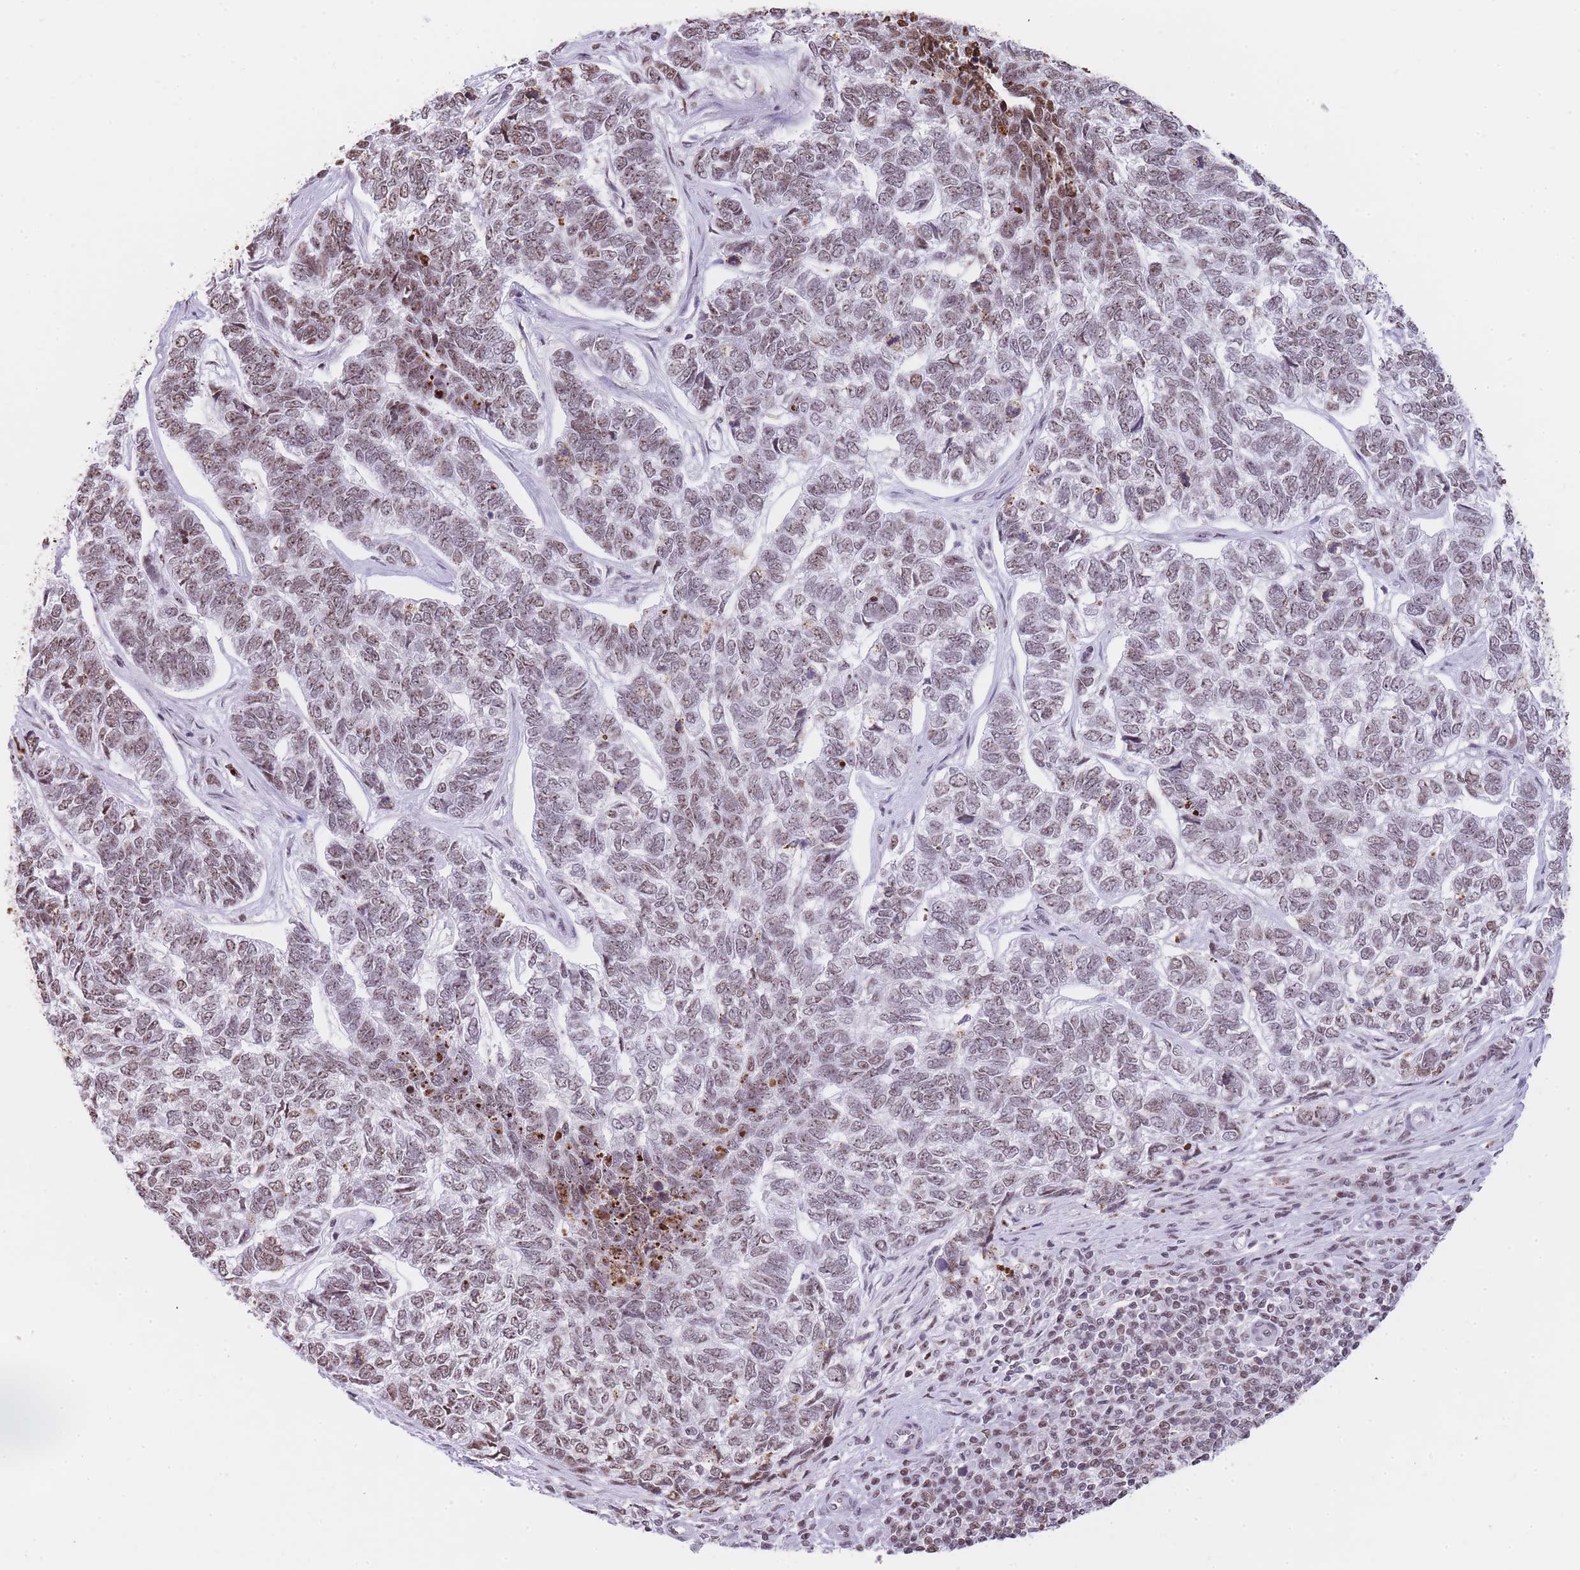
{"staining": {"intensity": "moderate", "quantity": "25%-75%", "location": "nuclear"}, "tissue": "skin cancer", "cell_type": "Tumor cells", "image_type": "cancer", "snomed": [{"axis": "morphology", "description": "Basal cell carcinoma"}, {"axis": "topography", "description": "Skin"}], "caption": "This is a histology image of IHC staining of skin basal cell carcinoma, which shows moderate positivity in the nuclear of tumor cells.", "gene": "EVC2", "patient": {"sex": "female", "age": 65}}